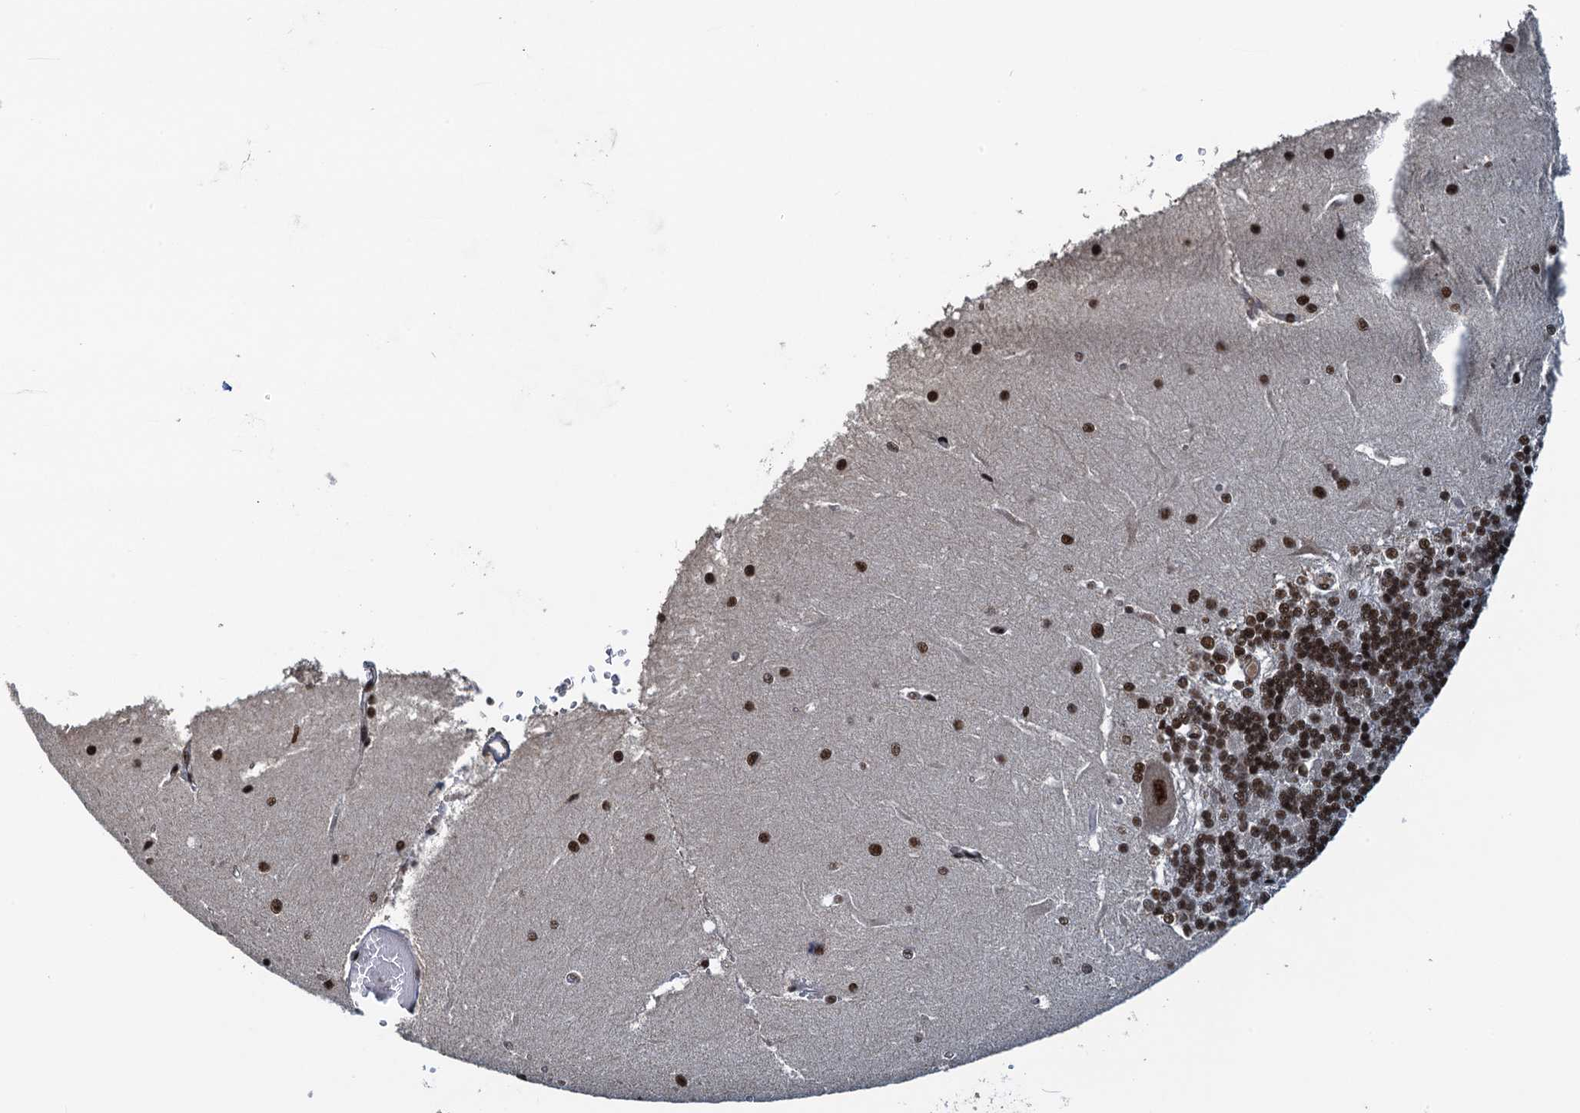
{"staining": {"intensity": "moderate", "quantity": "25%-75%", "location": "nuclear"}, "tissue": "cerebellum", "cell_type": "Cells in granular layer", "image_type": "normal", "snomed": [{"axis": "morphology", "description": "Normal tissue, NOS"}, {"axis": "topography", "description": "Cerebellum"}], "caption": "Cells in granular layer display moderate nuclear positivity in approximately 25%-75% of cells in normal cerebellum.", "gene": "ZC3H18", "patient": {"sex": "male", "age": 37}}